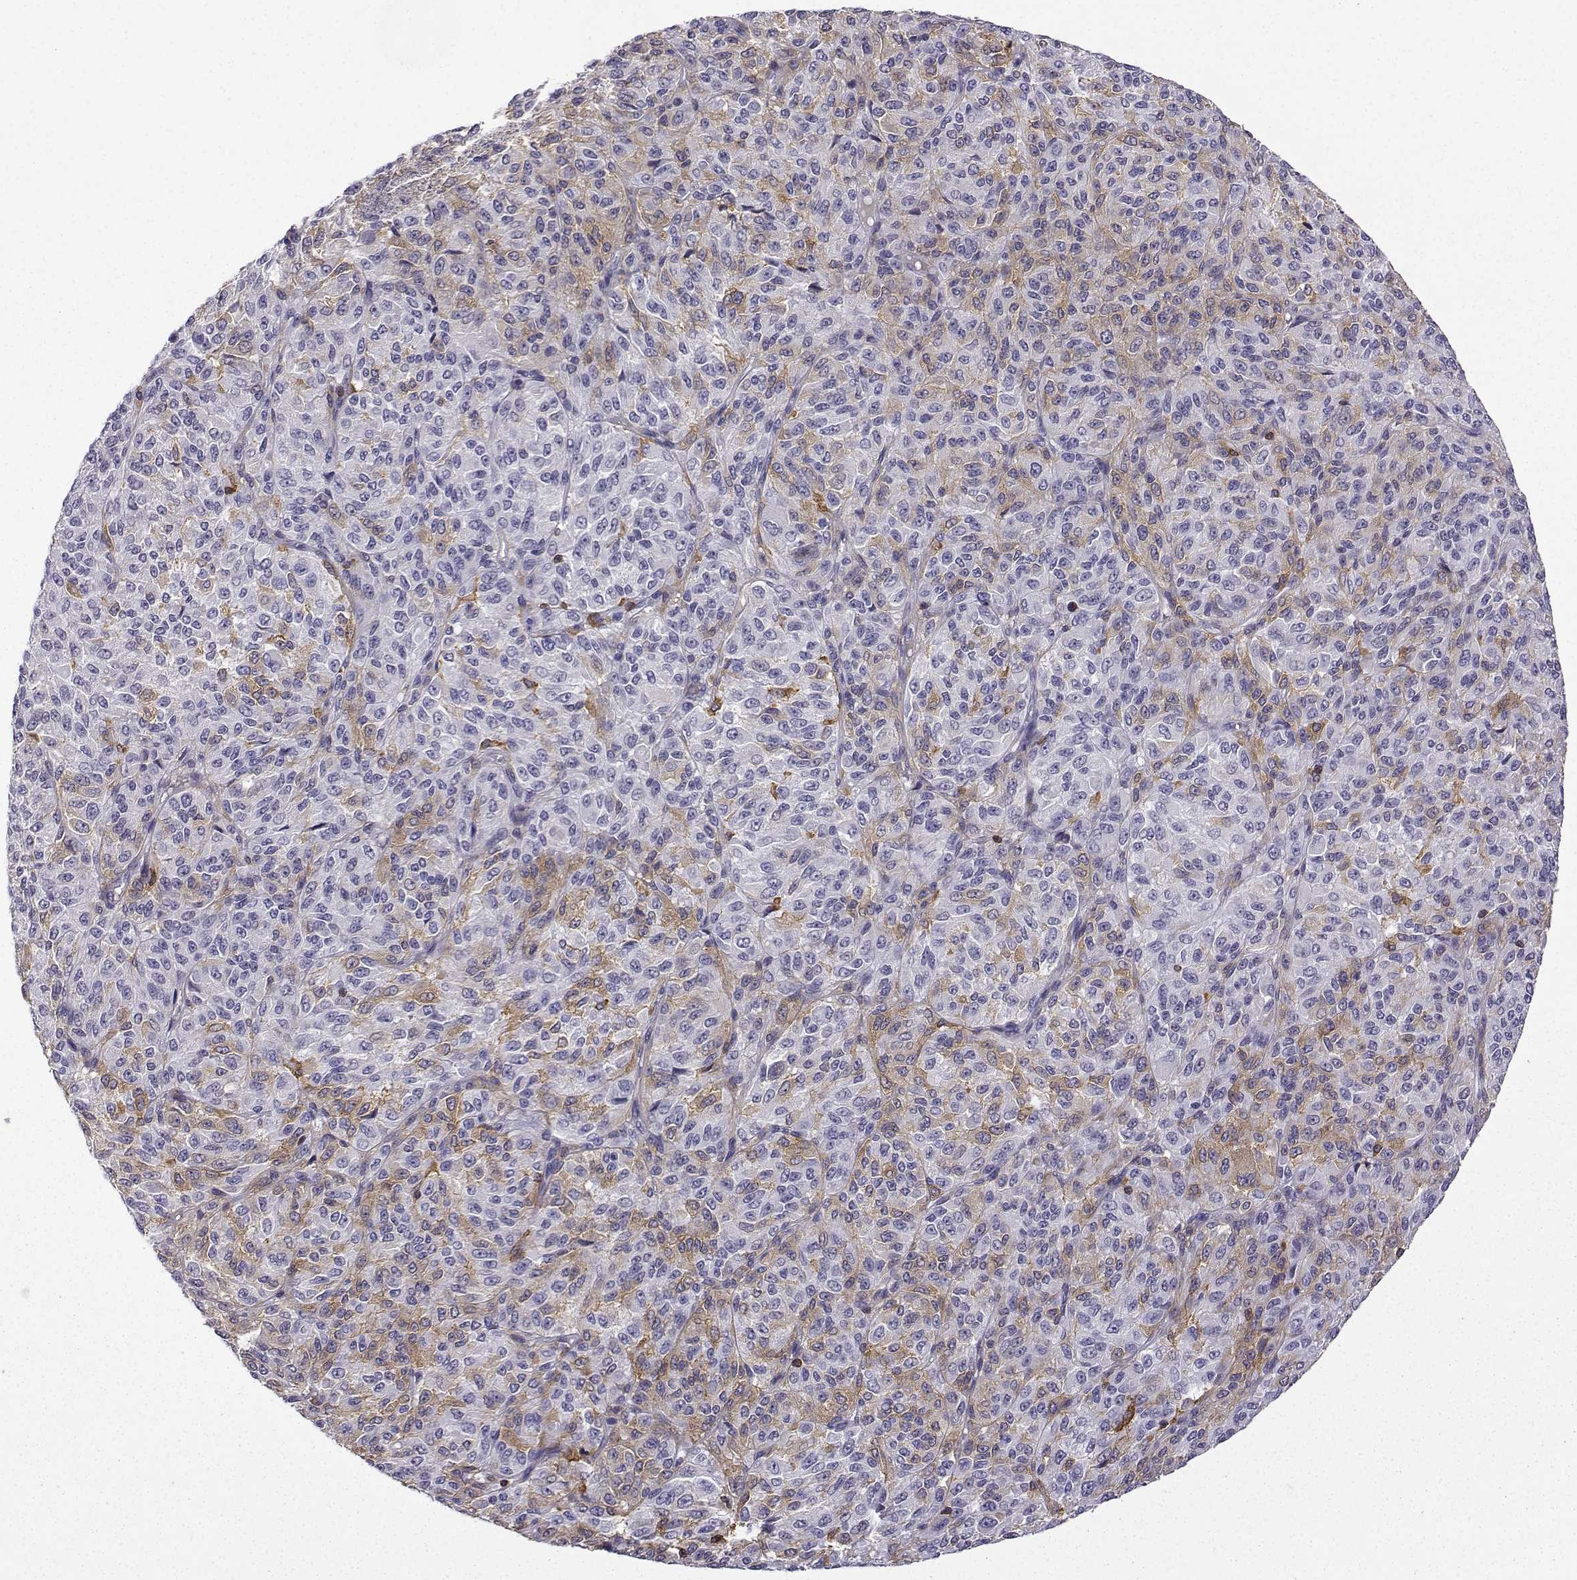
{"staining": {"intensity": "moderate", "quantity": "<25%", "location": "cytoplasmic/membranous"}, "tissue": "melanoma", "cell_type": "Tumor cells", "image_type": "cancer", "snomed": [{"axis": "morphology", "description": "Malignant melanoma, Metastatic site"}, {"axis": "topography", "description": "Brain"}], "caption": "An image of malignant melanoma (metastatic site) stained for a protein shows moderate cytoplasmic/membranous brown staining in tumor cells.", "gene": "DOCK10", "patient": {"sex": "female", "age": 56}}